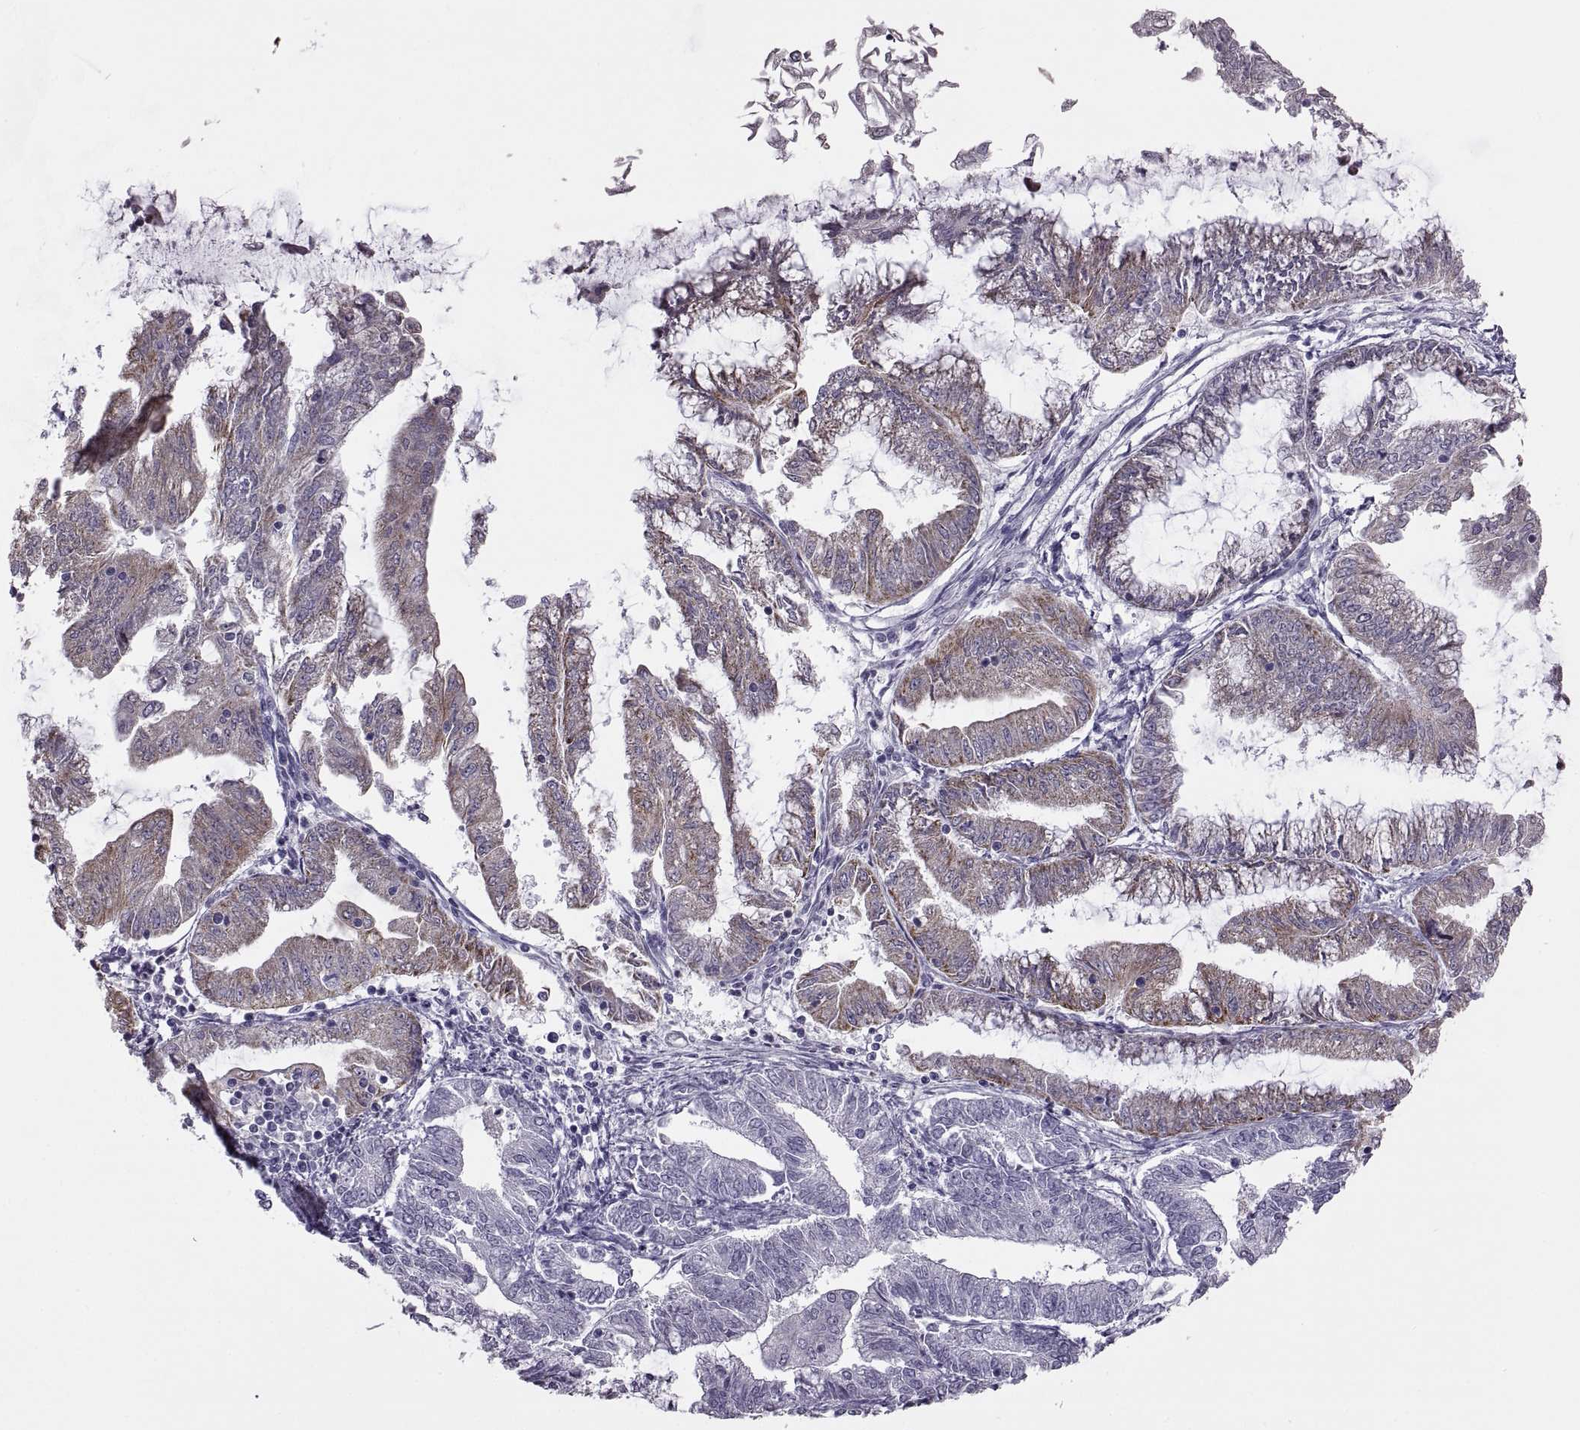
{"staining": {"intensity": "moderate", "quantity": "25%-75%", "location": "cytoplasmic/membranous"}, "tissue": "endometrial cancer", "cell_type": "Tumor cells", "image_type": "cancer", "snomed": [{"axis": "morphology", "description": "Adenocarcinoma, NOS"}, {"axis": "topography", "description": "Endometrium"}], "caption": "Protein staining of endometrial cancer tissue reveals moderate cytoplasmic/membranous staining in approximately 25%-75% of tumor cells.", "gene": "ASIC2", "patient": {"sex": "female", "age": 55}}